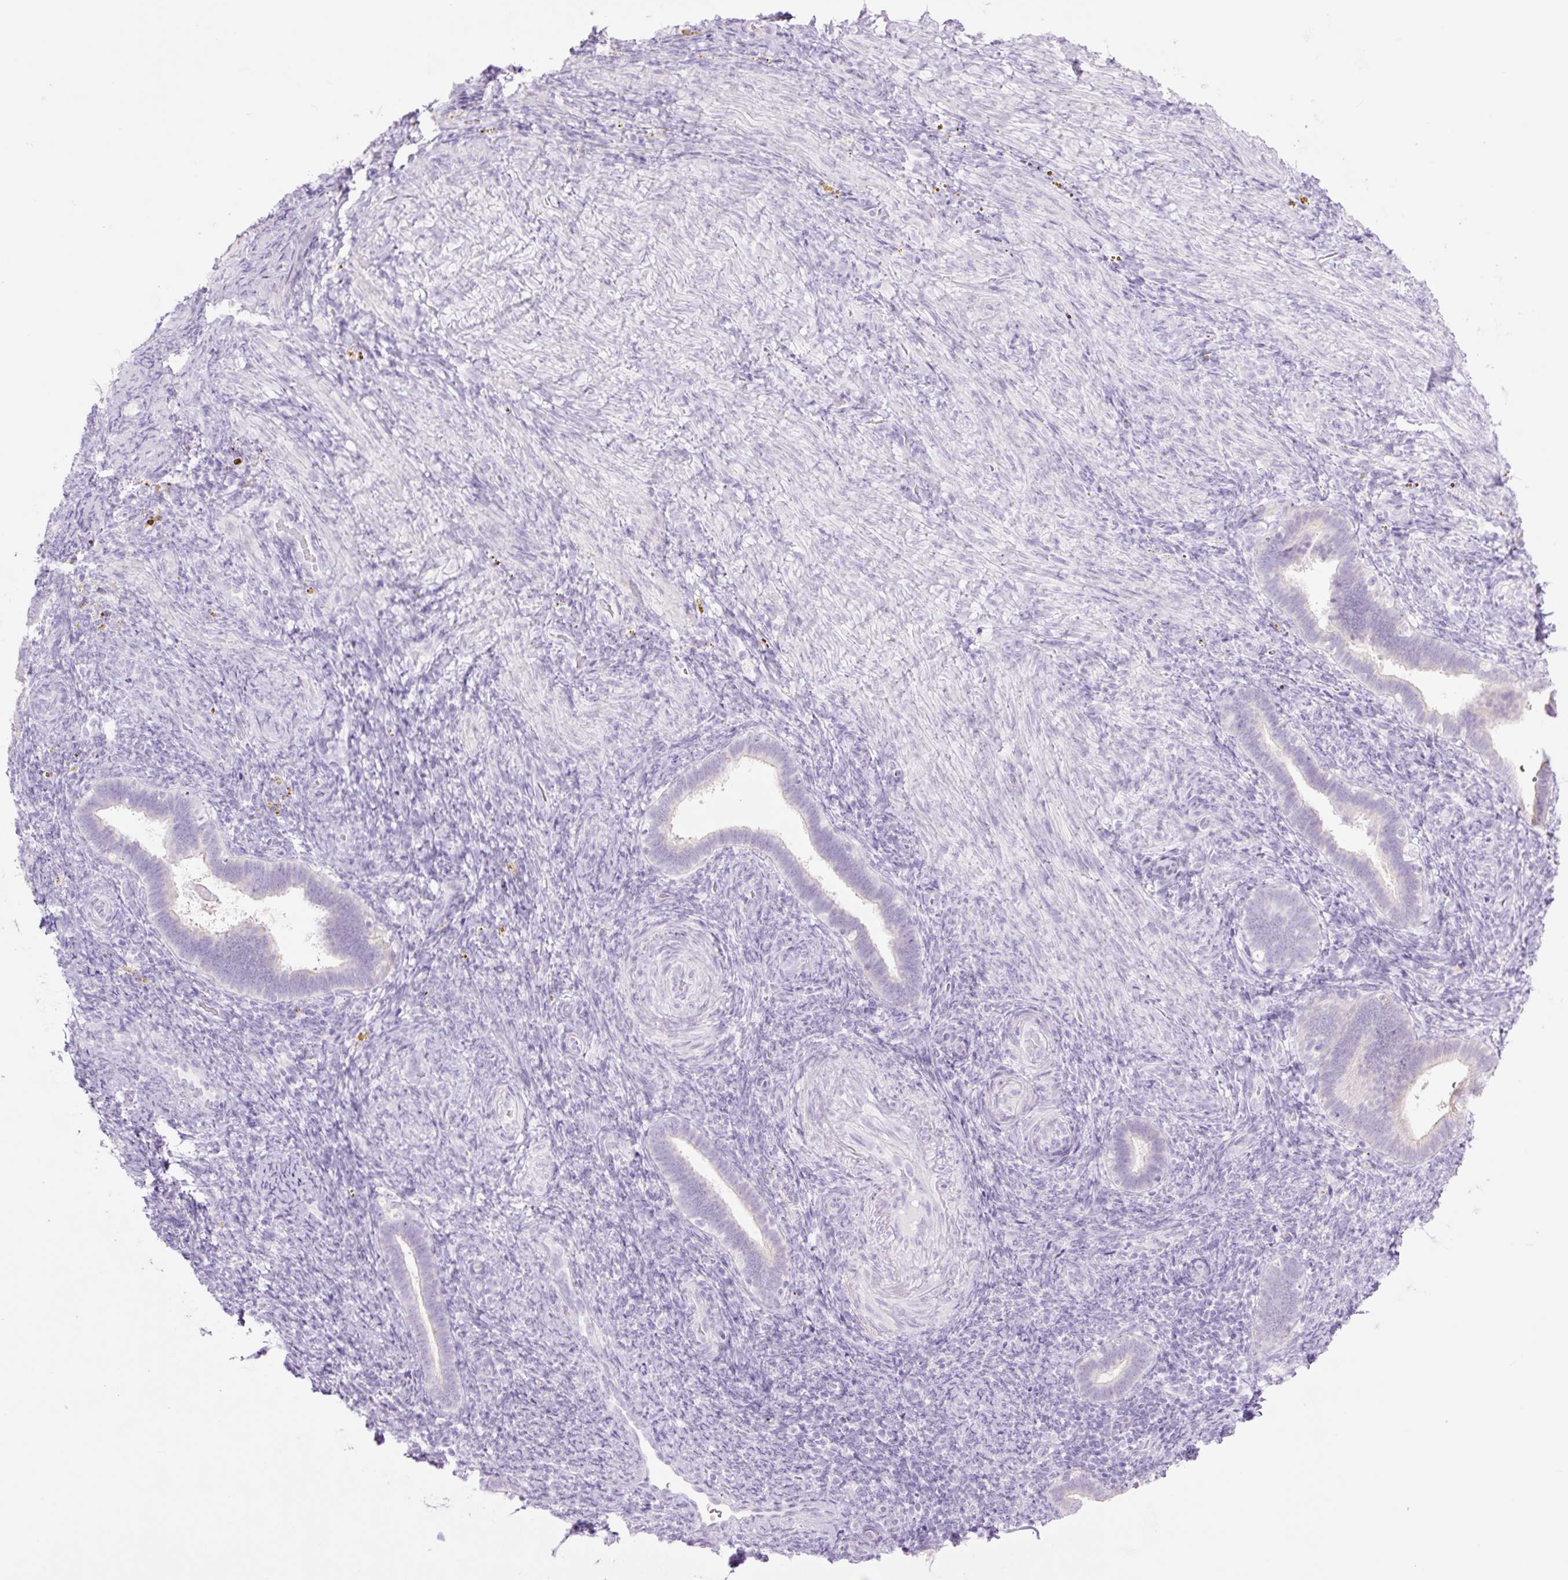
{"staining": {"intensity": "negative", "quantity": "none", "location": "none"}, "tissue": "endometrium", "cell_type": "Cells in endometrial stroma", "image_type": "normal", "snomed": [{"axis": "morphology", "description": "Normal tissue, NOS"}, {"axis": "topography", "description": "Endometrium"}], "caption": "Micrograph shows no significant protein expression in cells in endometrial stroma of benign endometrium. (Immunohistochemistry (ihc), brightfield microscopy, high magnification).", "gene": "TFF2", "patient": {"sex": "female", "age": 34}}